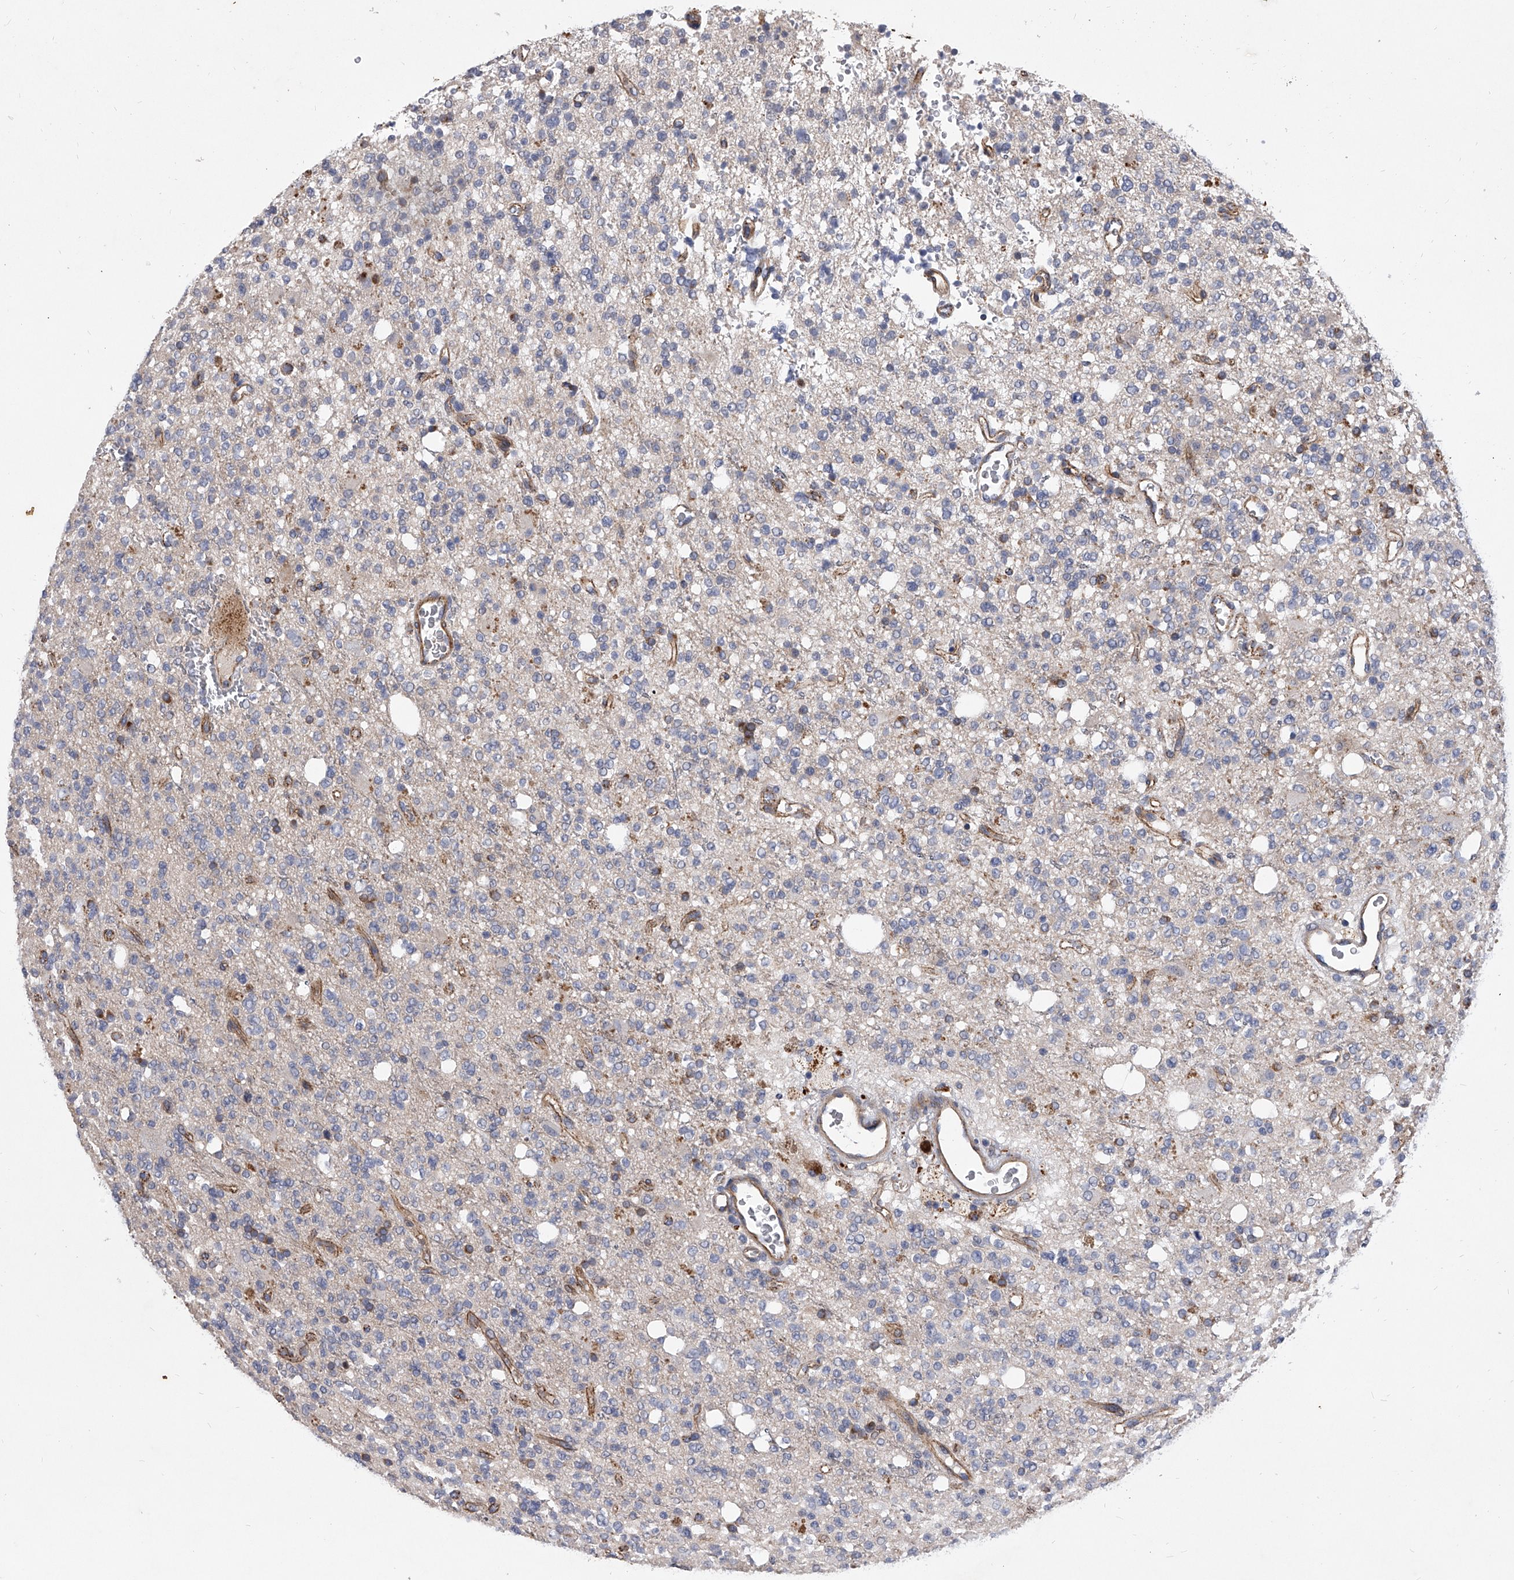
{"staining": {"intensity": "negative", "quantity": "none", "location": "none"}, "tissue": "glioma", "cell_type": "Tumor cells", "image_type": "cancer", "snomed": [{"axis": "morphology", "description": "Glioma, malignant, High grade"}, {"axis": "topography", "description": "Brain"}], "caption": "The immunohistochemistry histopathology image has no significant staining in tumor cells of glioma tissue. Brightfield microscopy of immunohistochemistry (IHC) stained with DAB (3,3'-diaminobenzidine) (brown) and hematoxylin (blue), captured at high magnification.", "gene": "MINDY4", "patient": {"sex": "female", "age": 62}}